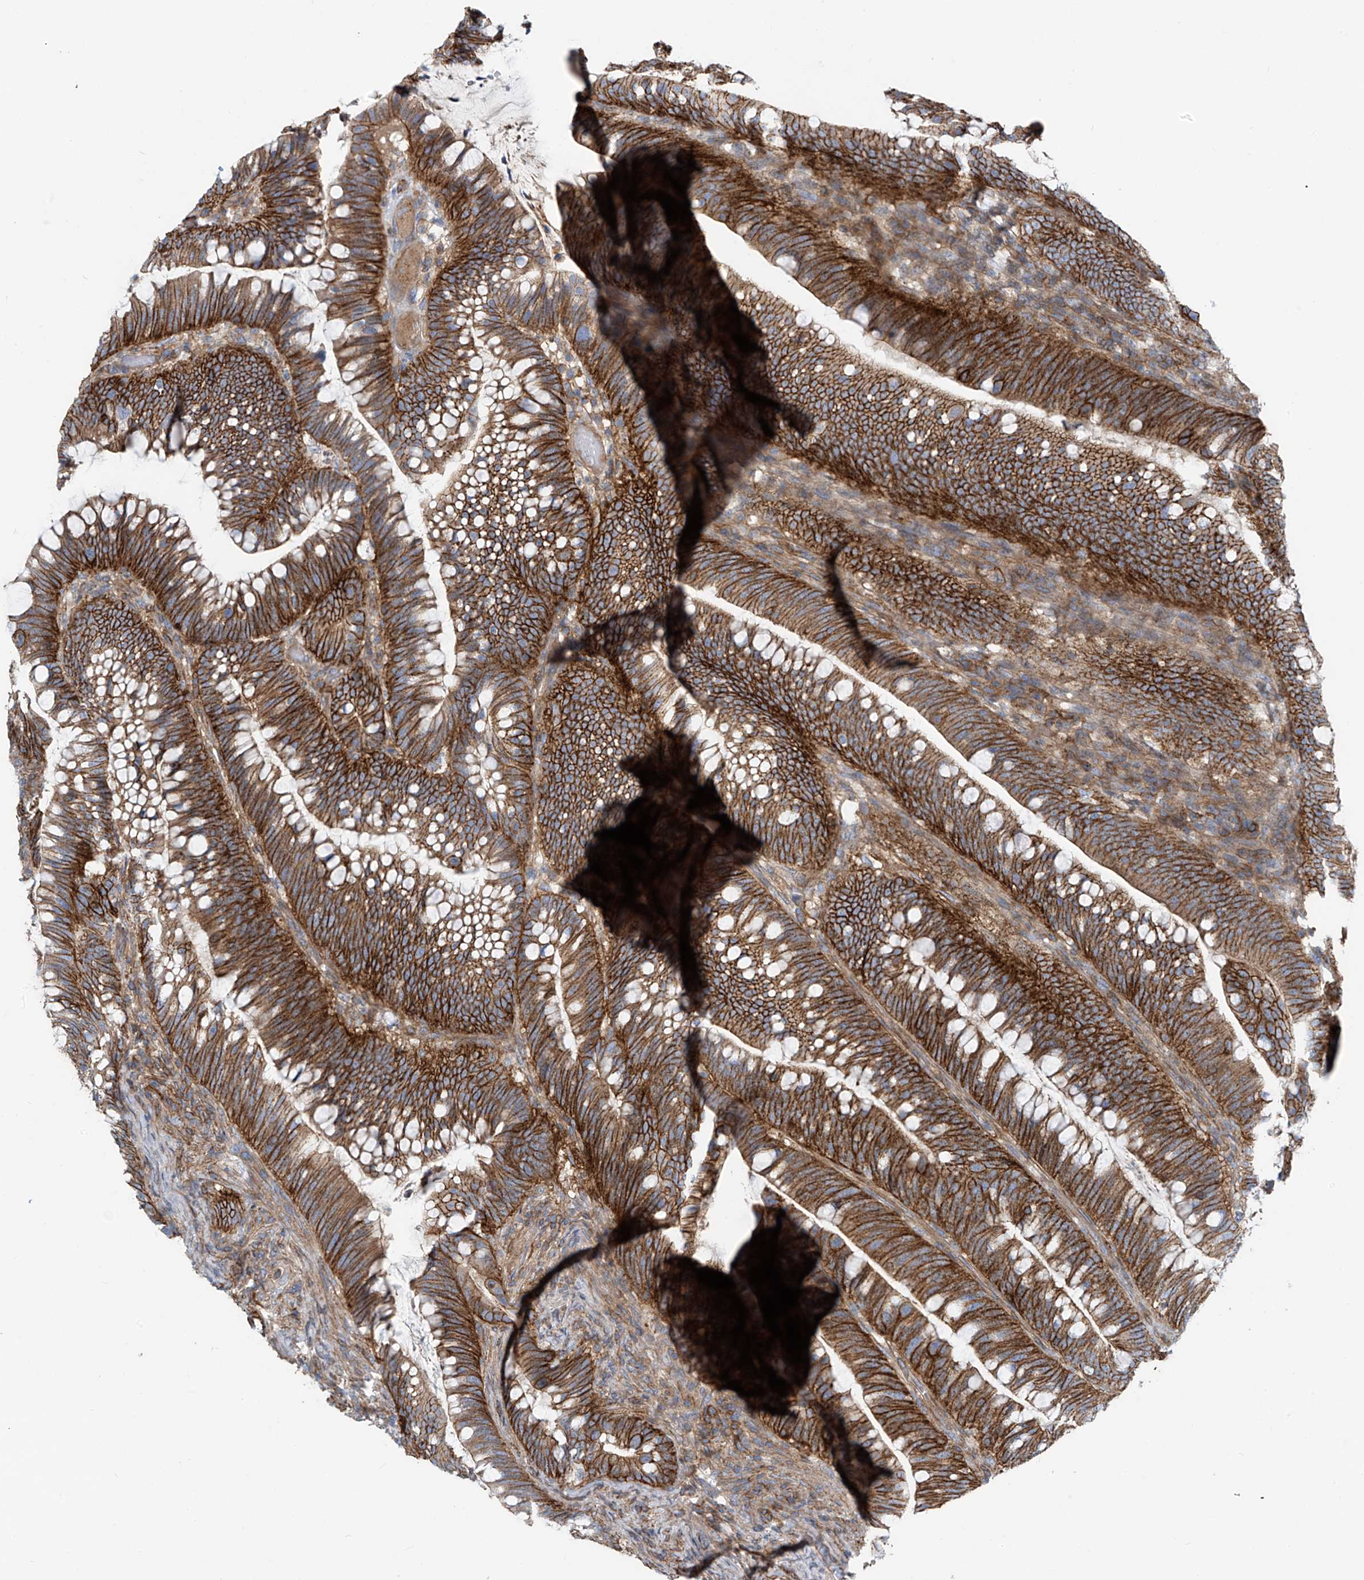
{"staining": {"intensity": "strong", "quantity": ">75%", "location": "cytoplasmic/membranous"}, "tissue": "colorectal cancer", "cell_type": "Tumor cells", "image_type": "cancer", "snomed": [{"axis": "morphology", "description": "Adenocarcinoma, NOS"}, {"axis": "topography", "description": "Colon"}], "caption": "Colorectal adenocarcinoma was stained to show a protein in brown. There is high levels of strong cytoplasmic/membranous staining in approximately >75% of tumor cells. (brown staining indicates protein expression, while blue staining denotes nuclei).", "gene": "SLC1A5", "patient": {"sex": "female", "age": 66}}